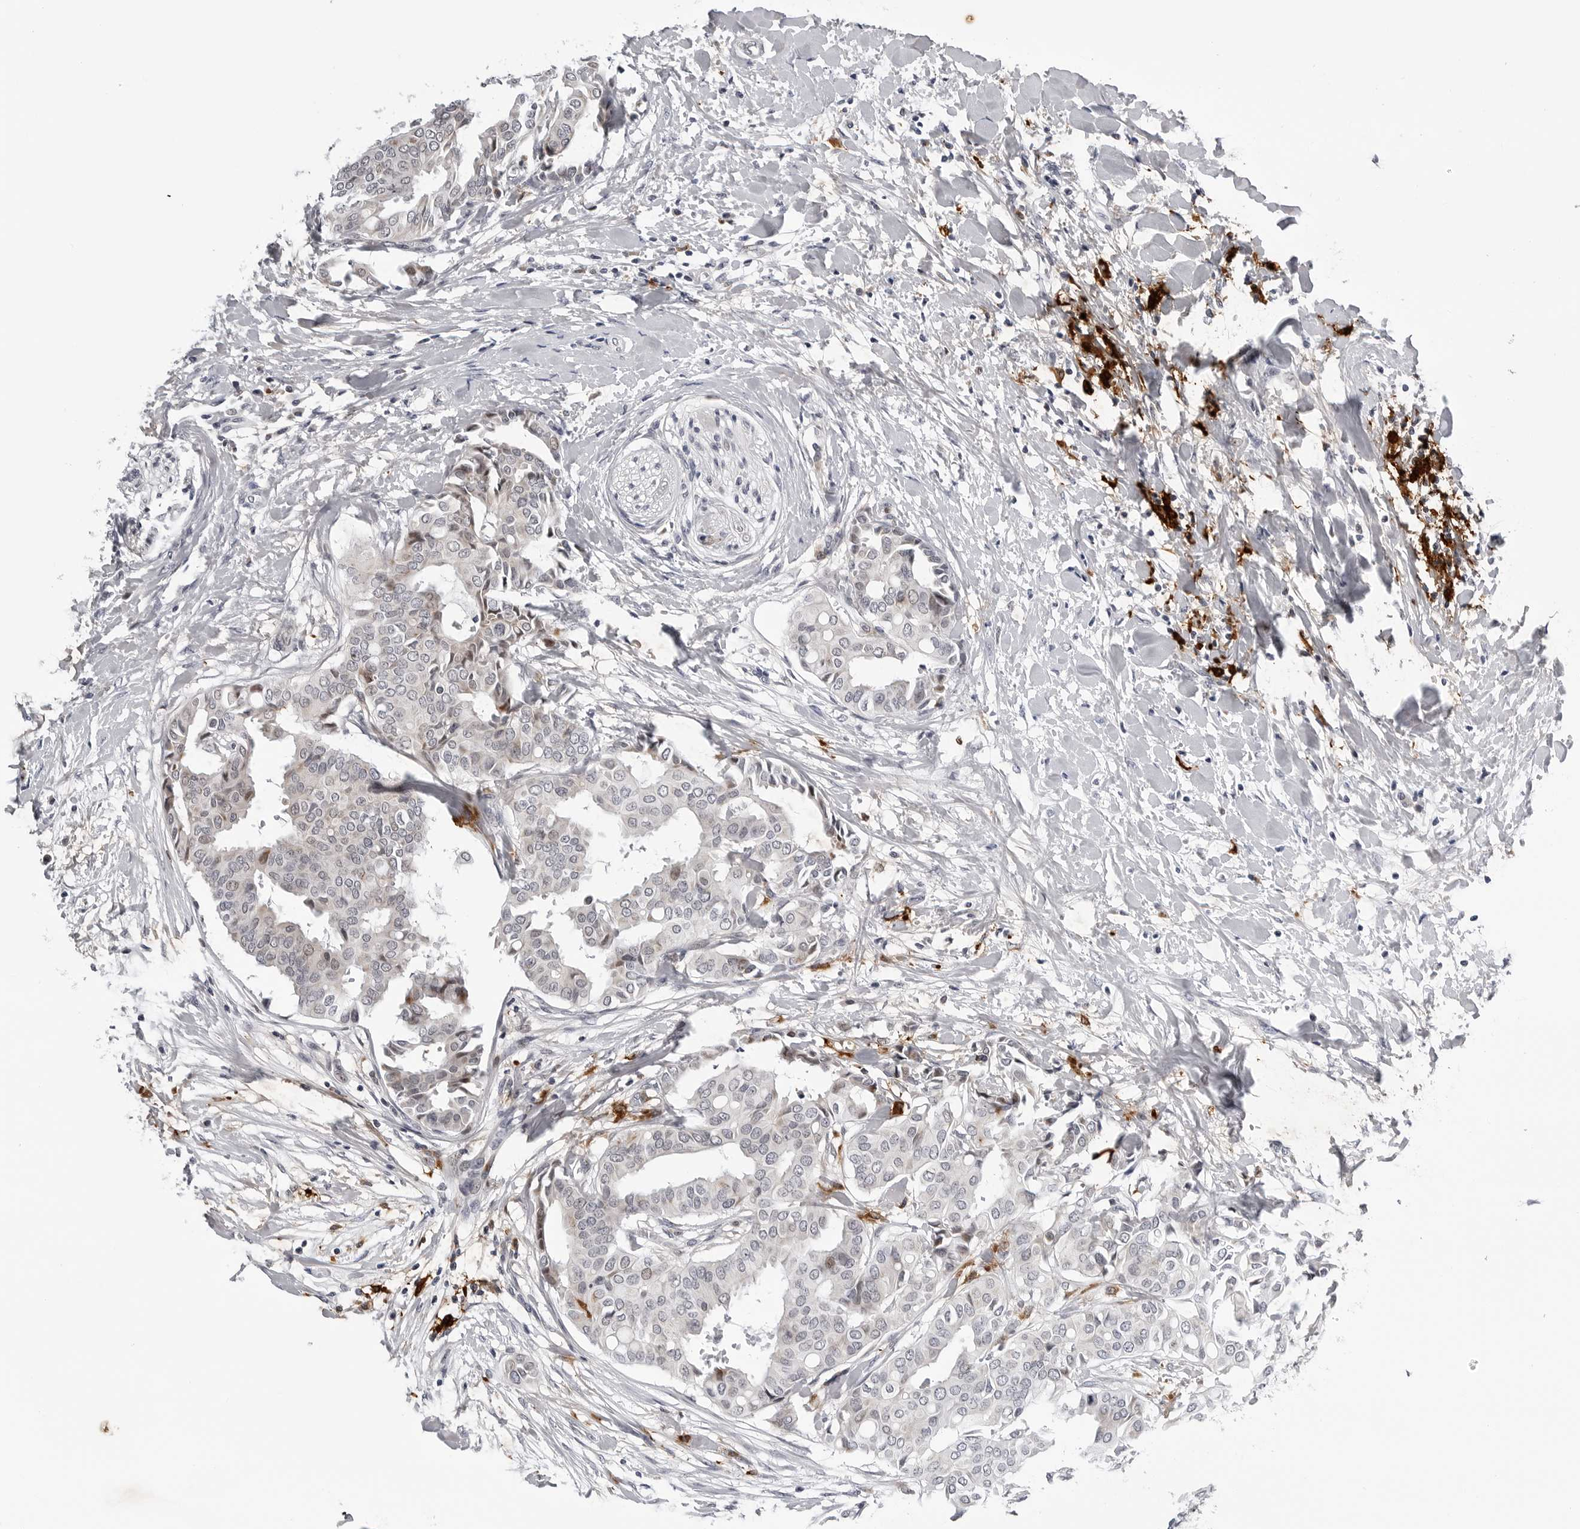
{"staining": {"intensity": "negative", "quantity": "none", "location": "none"}, "tissue": "head and neck cancer", "cell_type": "Tumor cells", "image_type": "cancer", "snomed": [{"axis": "morphology", "description": "Adenocarcinoma, NOS"}, {"axis": "topography", "description": "Salivary gland"}, {"axis": "topography", "description": "Head-Neck"}], "caption": "Tumor cells show no significant staining in adenocarcinoma (head and neck). Nuclei are stained in blue.", "gene": "CDK20", "patient": {"sex": "female", "age": 59}}